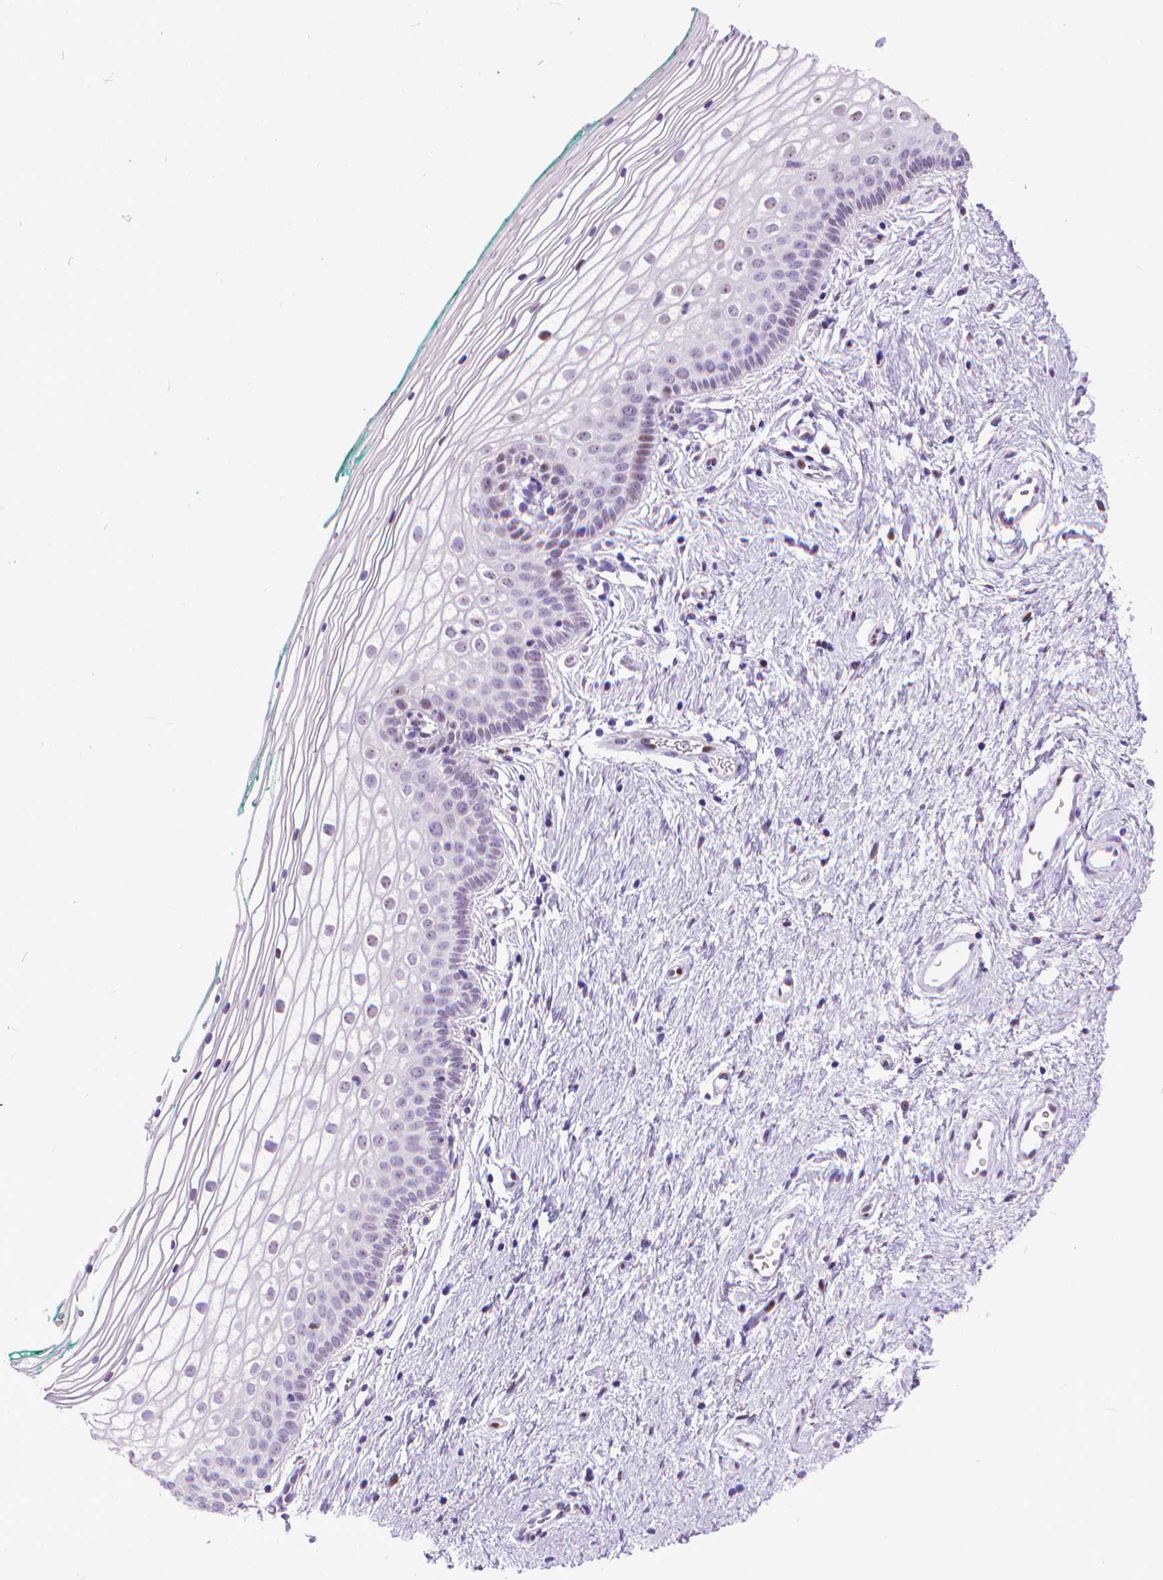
{"staining": {"intensity": "weak", "quantity": "<25%", "location": "nuclear"}, "tissue": "vagina", "cell_type": "Squamous epithelial cells", "image_type": "normal", "snomed": [{"axis": "morphology", "description": "Normal tissue, NOS"}, {"axis": "topography", "description": "Vagina"}], "caption": "Vagina stained for a protein using IHC displays no expression squamous epithelial cells.", "gene": "POLE4", "patient": {"sex": "female", "age": 36}}